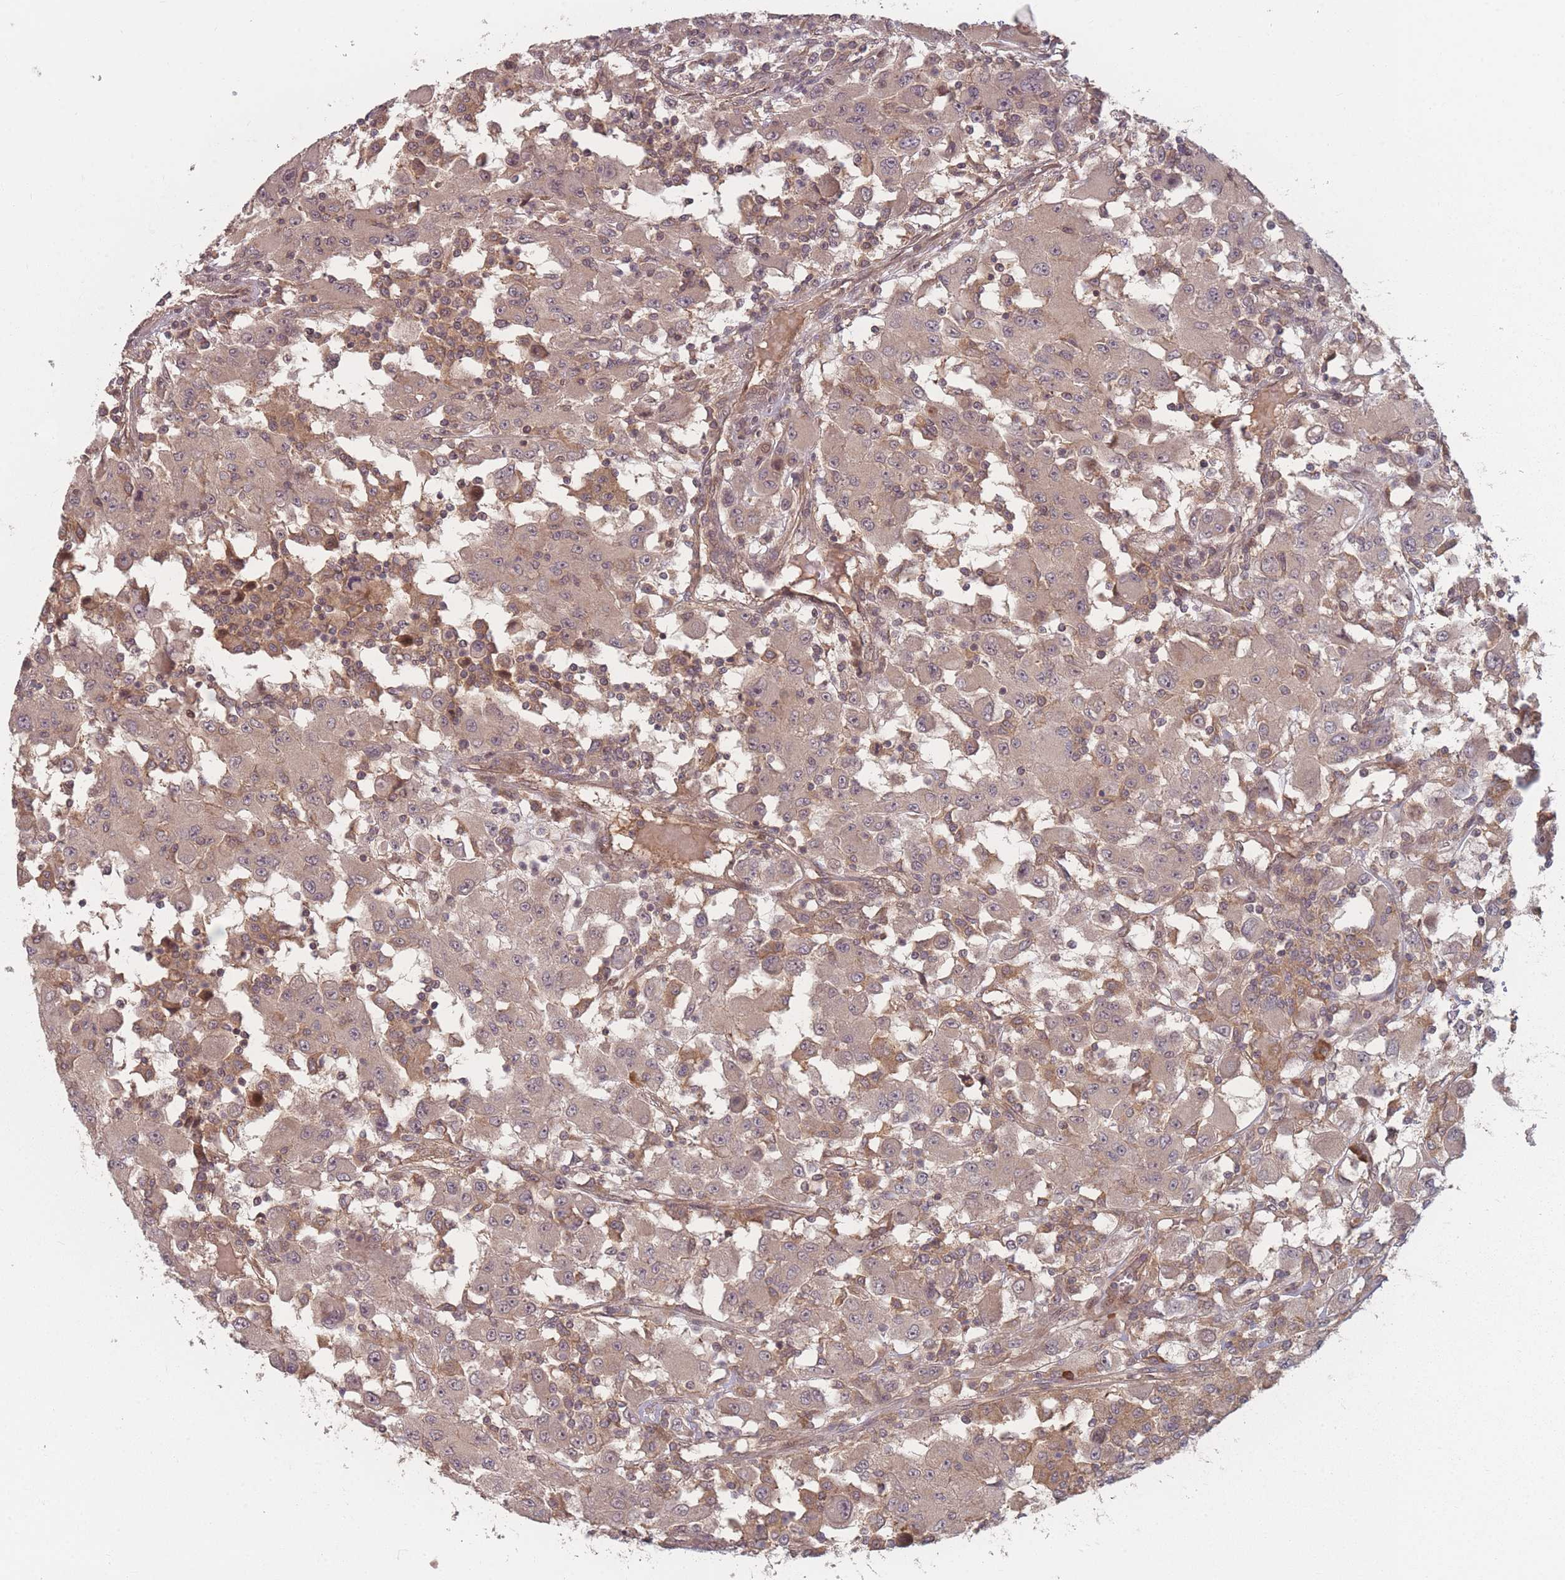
{"staining": {"intensity": "weak", "quantity": ">75%", "location": "cytoplasmic/membranous"}, "tissue": "renal cancer", "cell_type": "Tumor cells", "image_type": "cancer", "snomed": [{"axis": "morphology", "description": "Adenocarcinoma, NOS"}, {"axis": "topography", "description": "Kidney"}], "caption": "An image of adenocarcinoma (renal) stained for a protein demonstrates weak cytoplasmic/membranous brown staining in tumor cells.", "gene": "HAGH", "patient": {"sex": "female", "age": 67}}